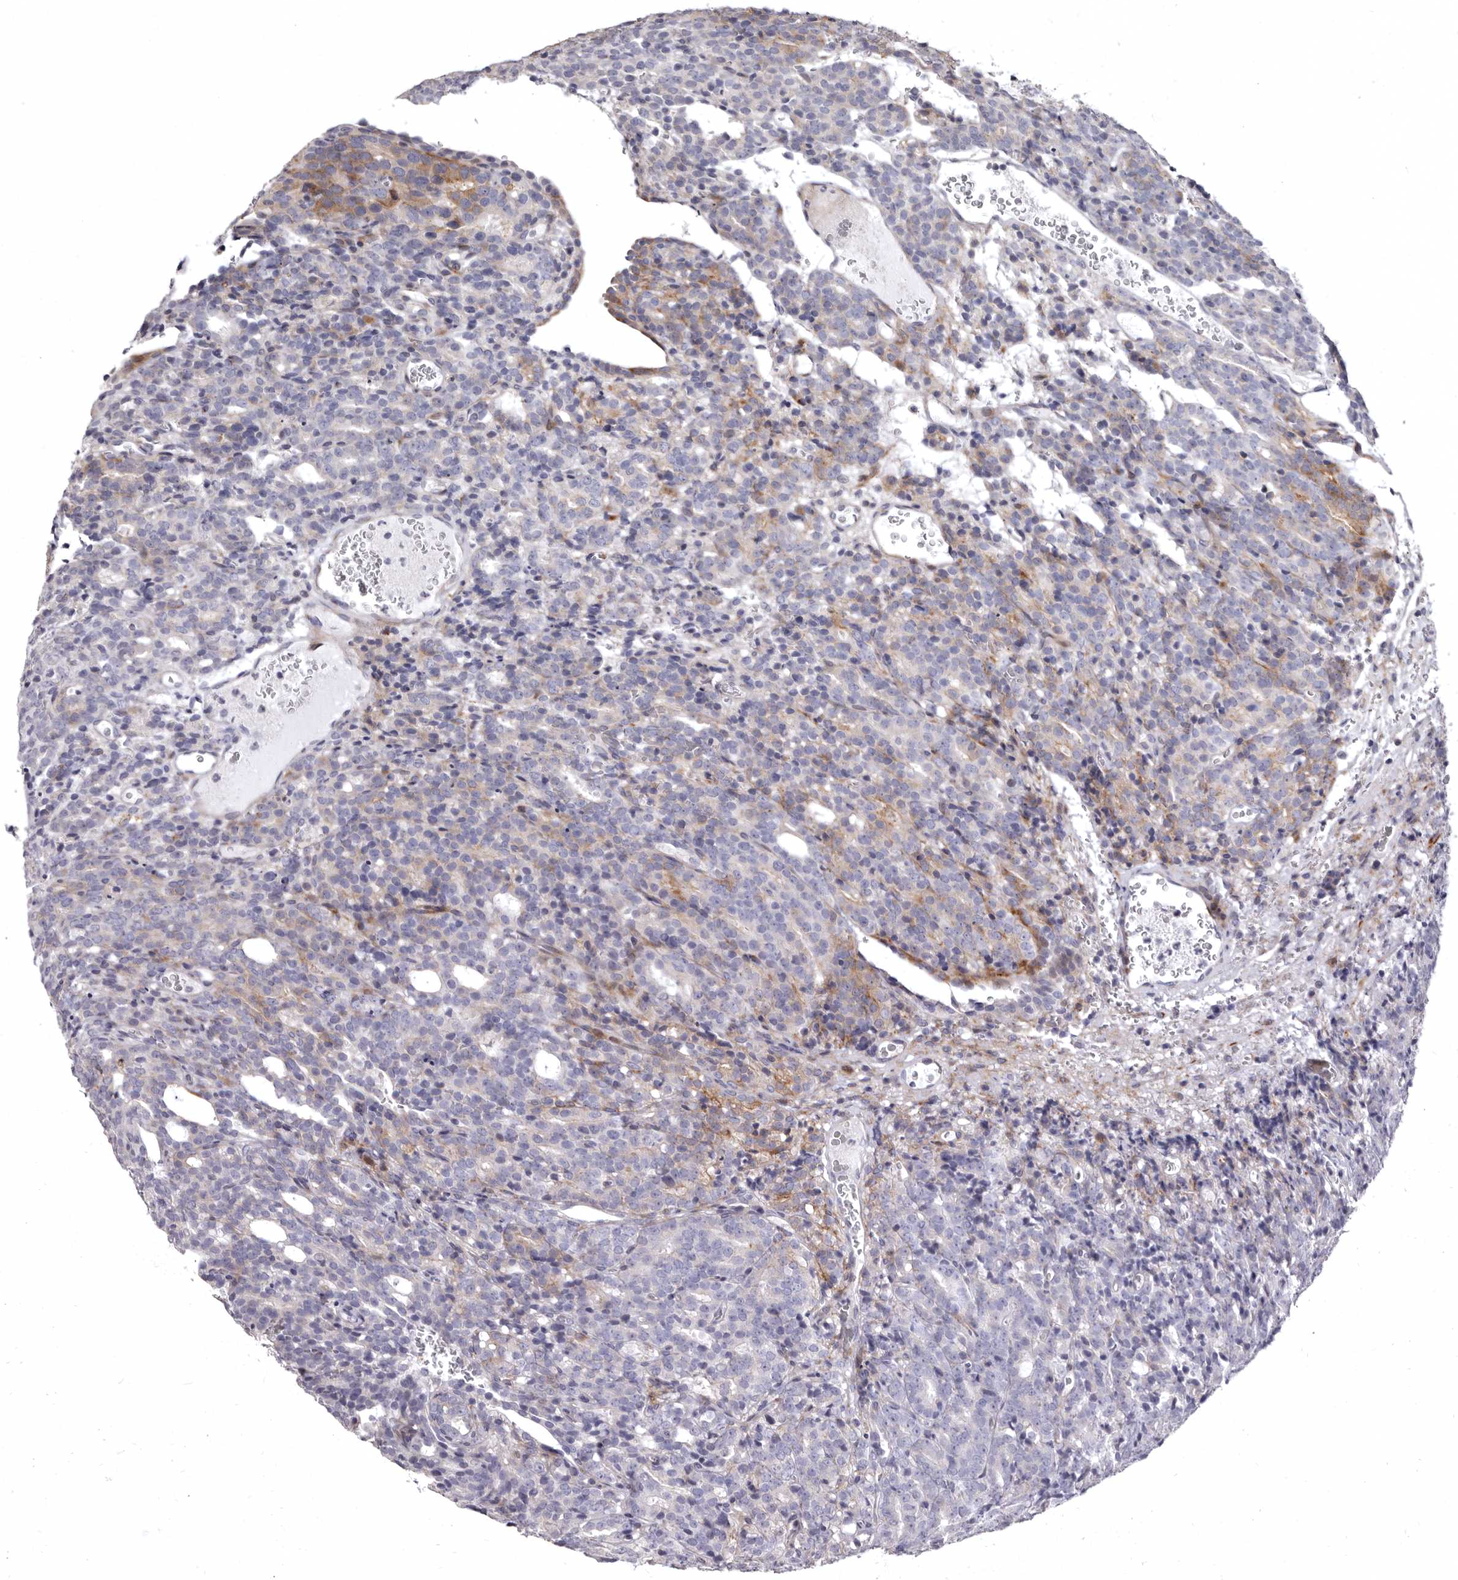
{"staining": {"intensity": "moderate", "quantity": "<25%", "location": "cytoplasmic/membranous"}, "tissue": "prostate cancer", "cell_type": "Tumor cells", "image_type": "cancer", "snomed": [{"axis": "morphology", "description": "Adenocarcinoma, High grade"}, {"axis": "topography", "description": "Prostate"}], "caption": "Immunohistochemistry (IHC) of prostate cancer reveals low levels of moderate cytoplasmic/membranous positivity in approximately <25% of tumor cells.", "gene": "AIDA", "patient": {"sex": "male", "age": 62}}